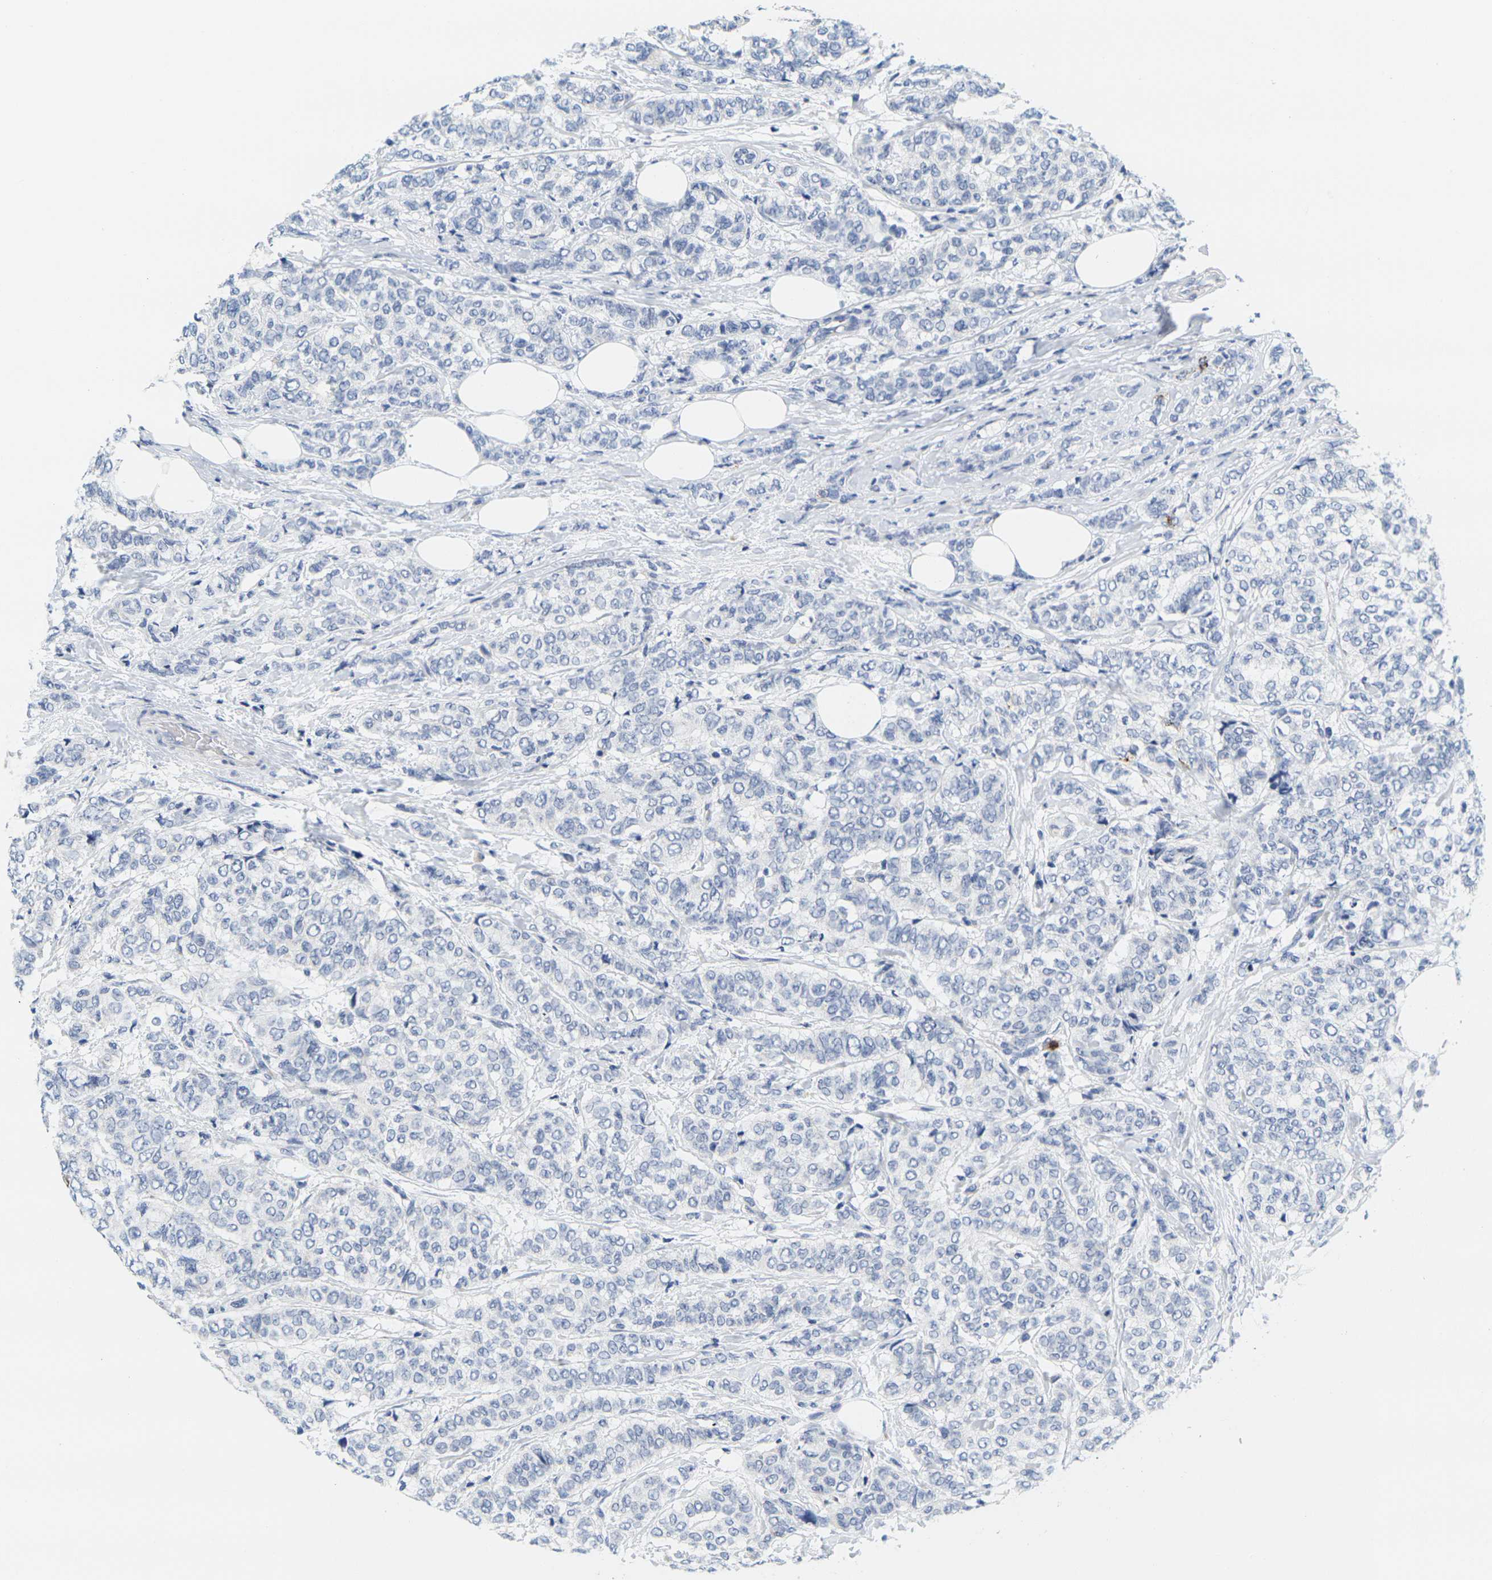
{"staining": {"intensity": "negative", "quantity": "none", "location": "none"}, "tissue": "breast cancer", "cell_type": "Tumor cells", "image_type": "cancer", "snomed": [{"axis": "morphology", "description": "Lobular carcinoma"}, {"axis": "topography", "description": "Breast"}], "caption": "A high-resolution histopathology image shows immunohistochemistry (IHC) staining of breast cancer, which shows no significant staining in tumor cells.", "gene": "KLK5", "patient": {"sex": "female", "age": 60}}